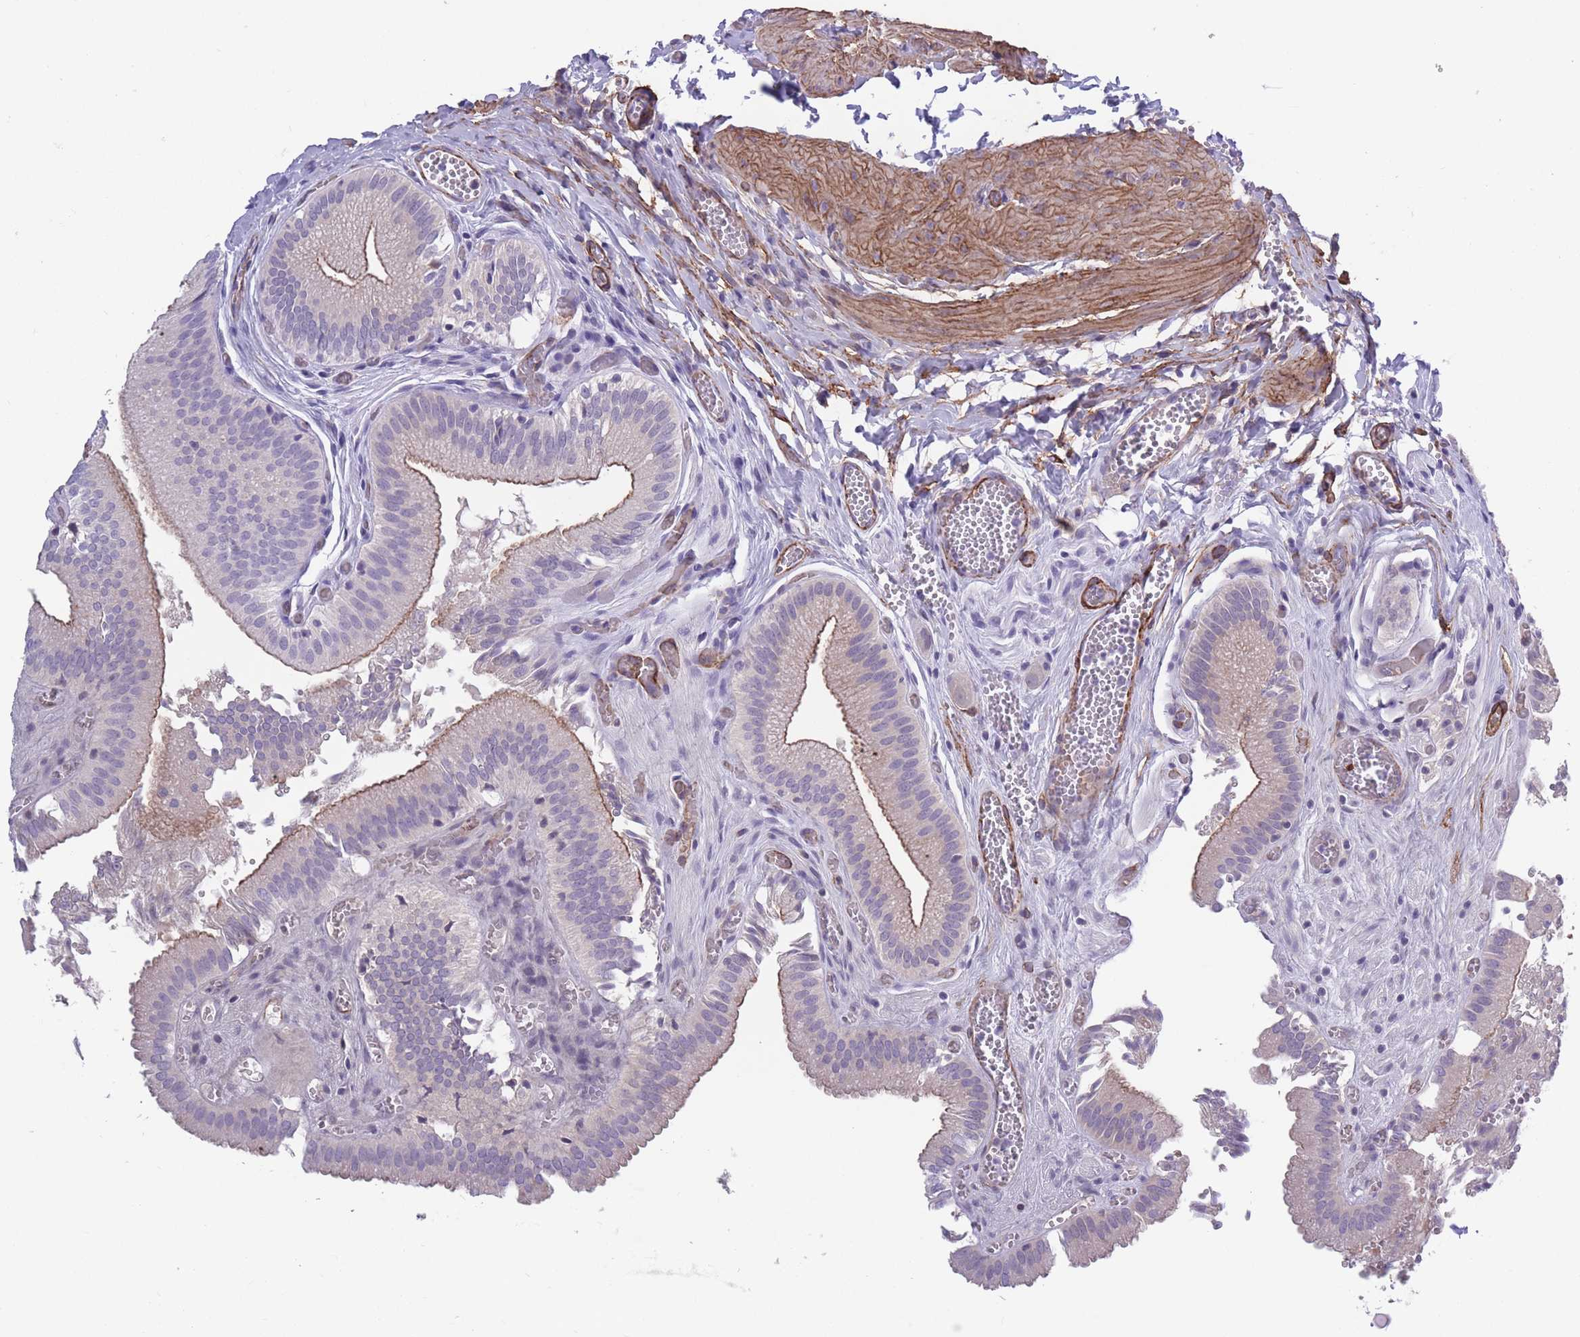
{"staining": {"intensity": "moderate", "quantity": "25%-75%", "location": "cytoplasmic/membranous"}, "tissue": "gallbladder", "cell_type": "Glandular cells", "image_type": "normal", "snomed": [{"axis": "morphology", "description": "Normal tissue, NOS"}, {"axis": "topography", "description": "Gallbladder"}, {"axis": "topography", "description": "Peripheral nerve tissue"}], "caption": "Human gallbladder stained with a brown dye demonstrates moderate cytoplasmic/membranous positive staining in approximately 25%-75% of glandular cells.", "gene": "DPYD", "patient": {"sex": "male", "age": 17}}